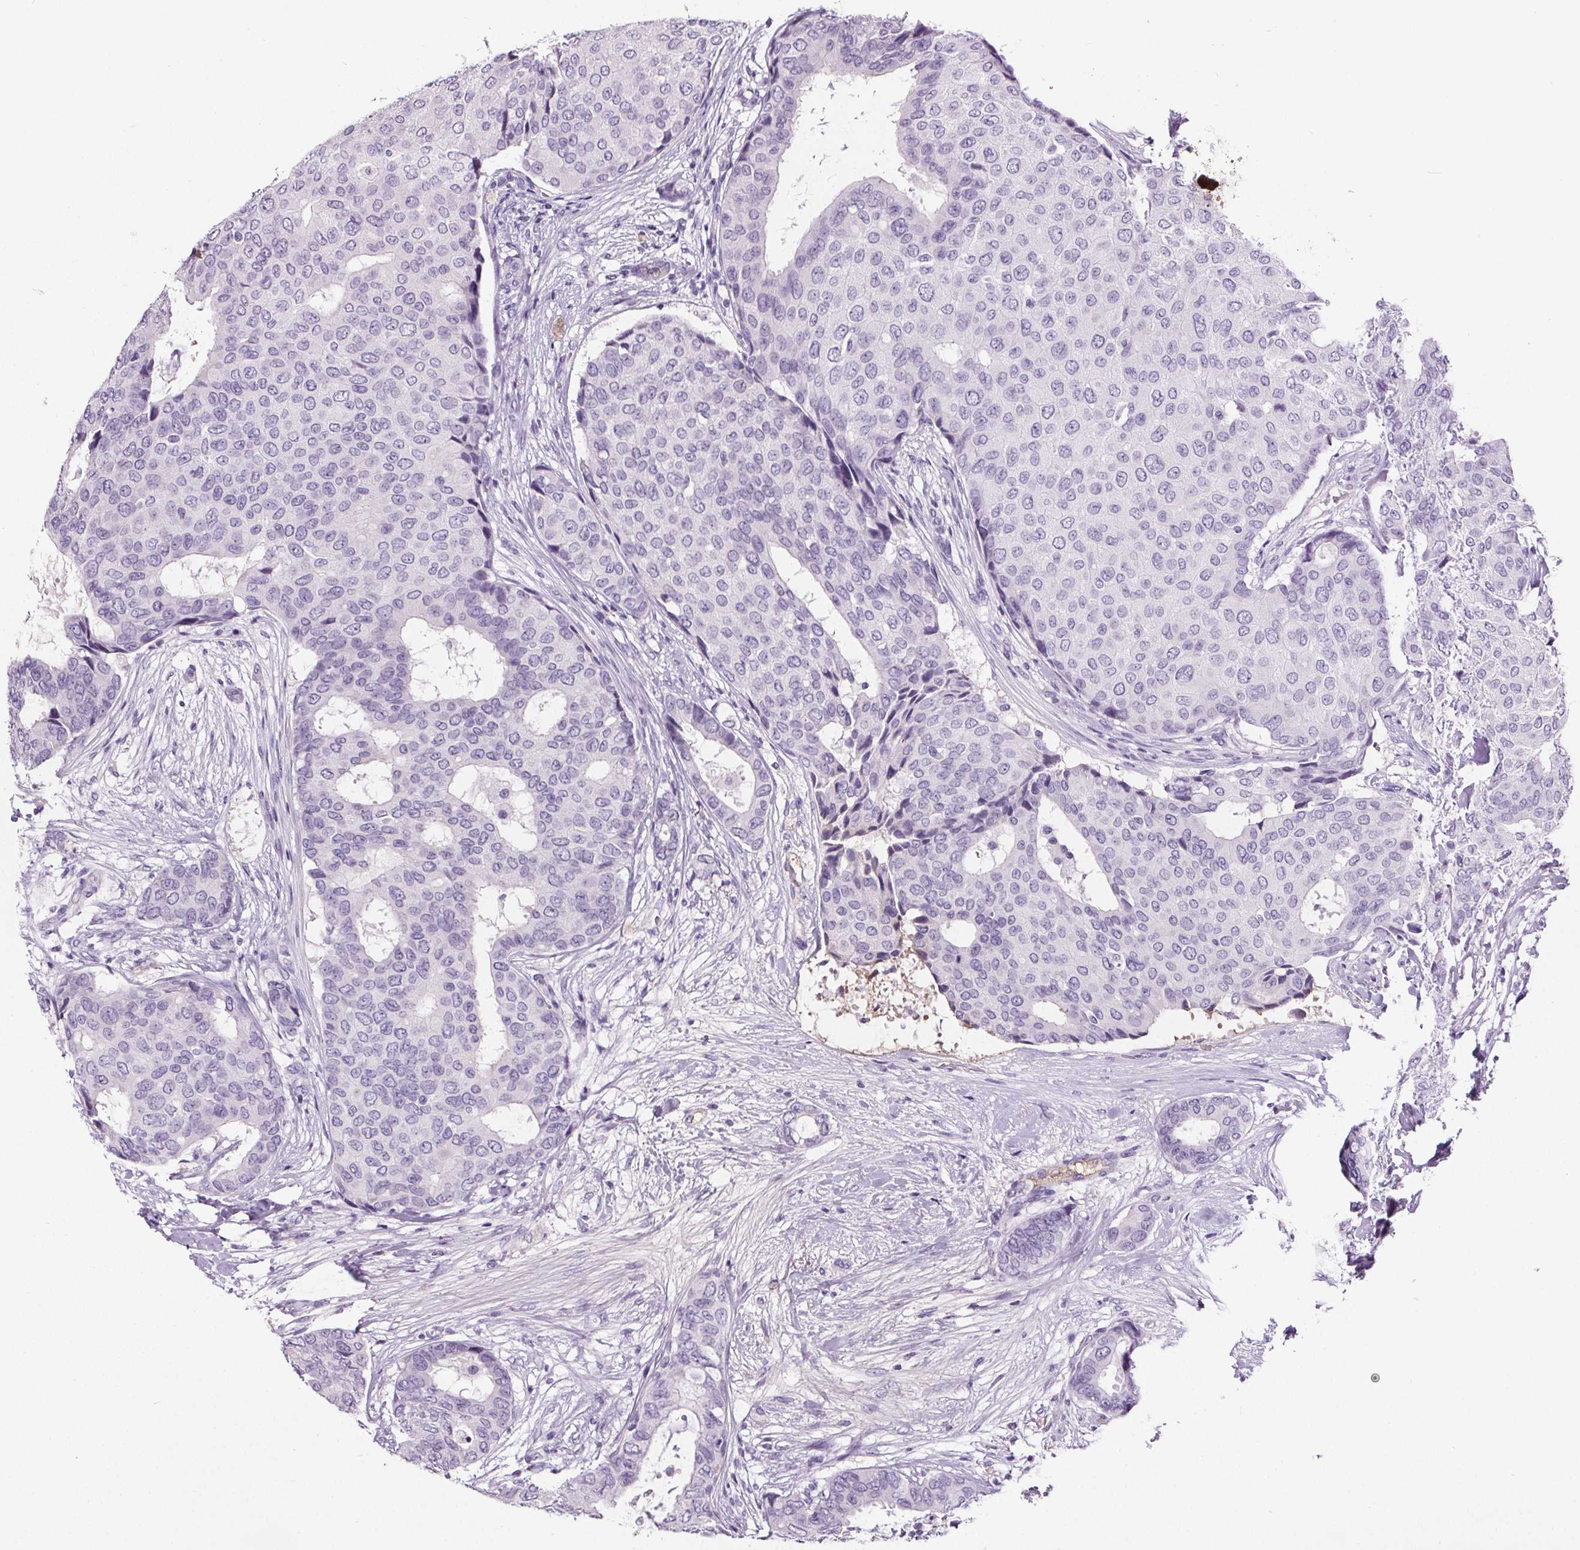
{"staining": {"intensity": "negative", "quantity": "none", "location": "none"}, "tissue": "breast cancer", "cell_type": "Tumor cells", "image_type": "cancer", "snomed": [{"axis": "morphology", "description": "Duct carcinoma"}, {"axis": "topography", "description": "Breast"}], "caption": "DAB (3,3'-diaminobenzidine) immunohistochemical staining of invasive ductal carcinoma (breast) displays no significant expression in tumor cells.", "gene": "CD5L", "patient": {"sex": "female", "age": 75}}